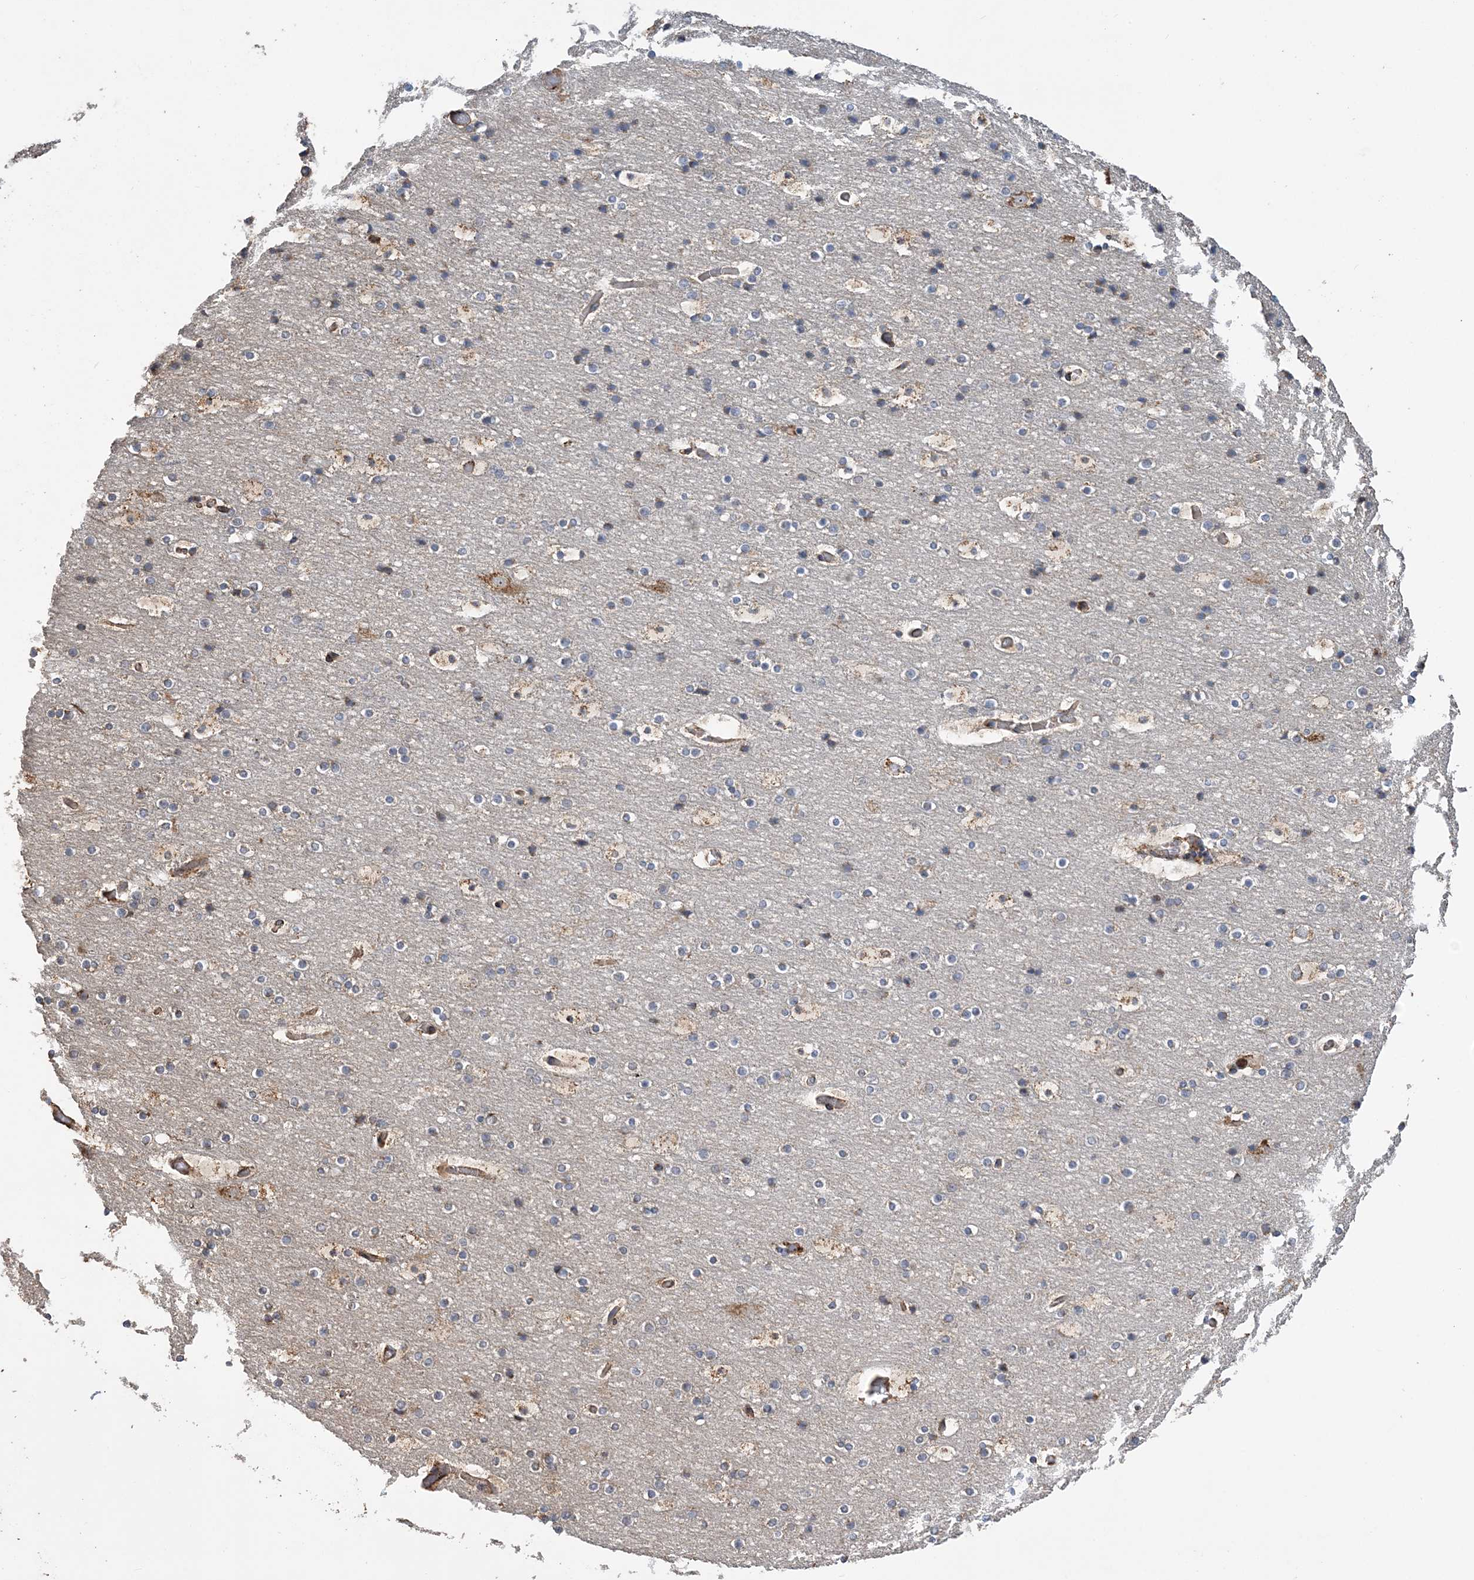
{"staining": {"intensity": "negative", "quantity": "none", "location": "none"}, "tissue": "cerebral cortex", "cell_type": "Endothelial cells", "image_type": "normal", "snomed": [{"axis": "morphology", "description": "Normal tissue, NOS"}, {"axis": "topography", "description": "Cerebral cortex"}], "caption": "There is no significant staining in endothelial cells of cerebral cortex. (Brightfield microscopy of DAB (3,3'-diaminobenzidine) immunohistochemistry at high magnification).", "gene": "WDR12", "patient": {"sex": "male", "age": 57}}